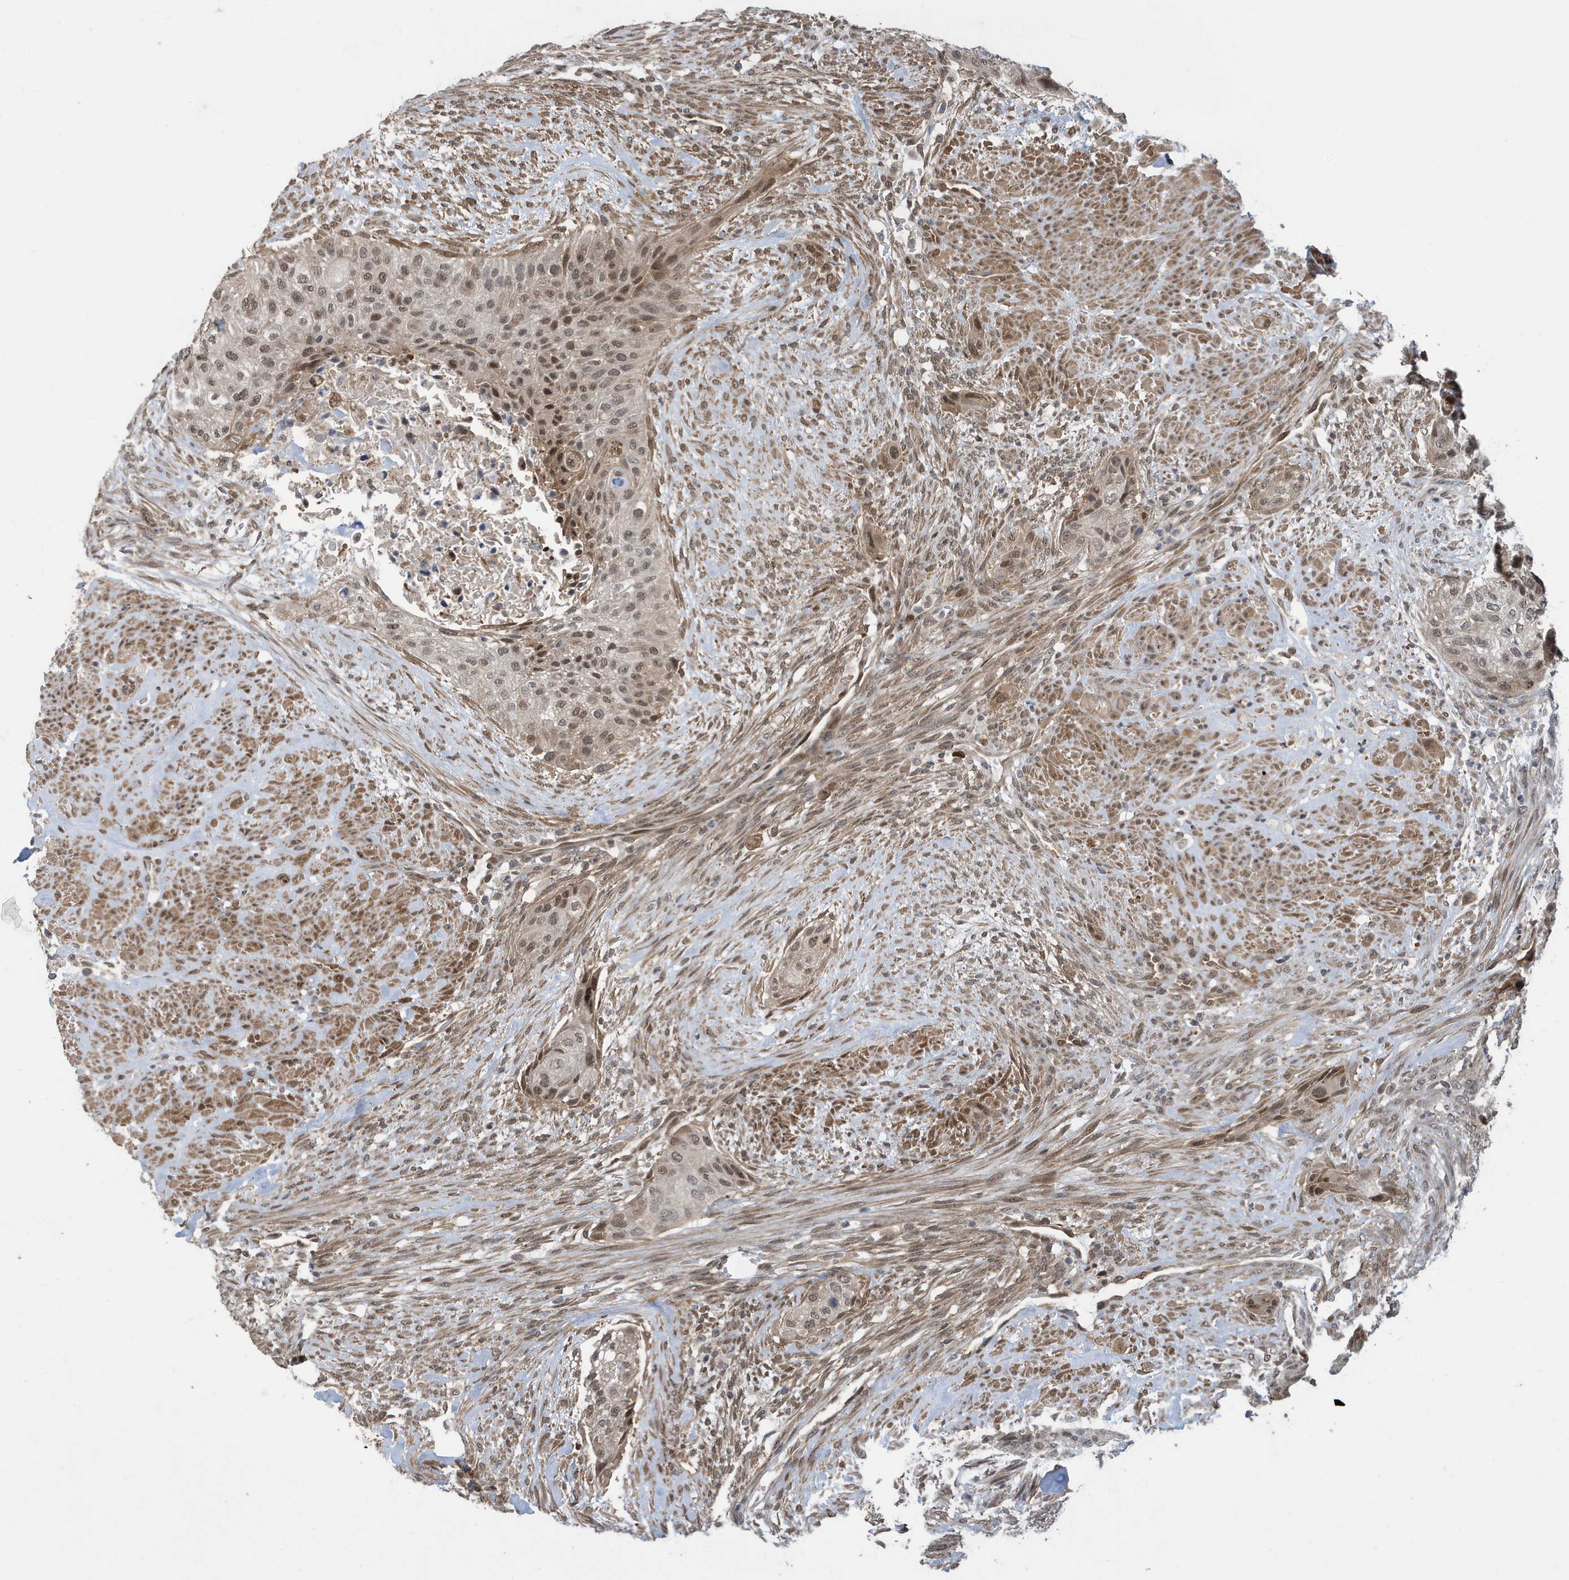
{"staining": {"intensity": "moderate", "quantity": "25%-75%", "location": "nuclear"}, "tissue": "urothelial cancer", "cell_type": "Tumor cells", "image_type": "cancer", "snomed": [{"axis": "morphology", "description": "Urothelial carcinoma, High grade"}, {"axis": "topography", "description": "Urinary bladder"}], "caption": "This is an image of IHC staining of urothelial carcinoma (high-grade), which shows moderate staining in the nuclear of tumor cells.", "gene": "UBQLN1", "patient": {"sex": "male", "age": 35}}